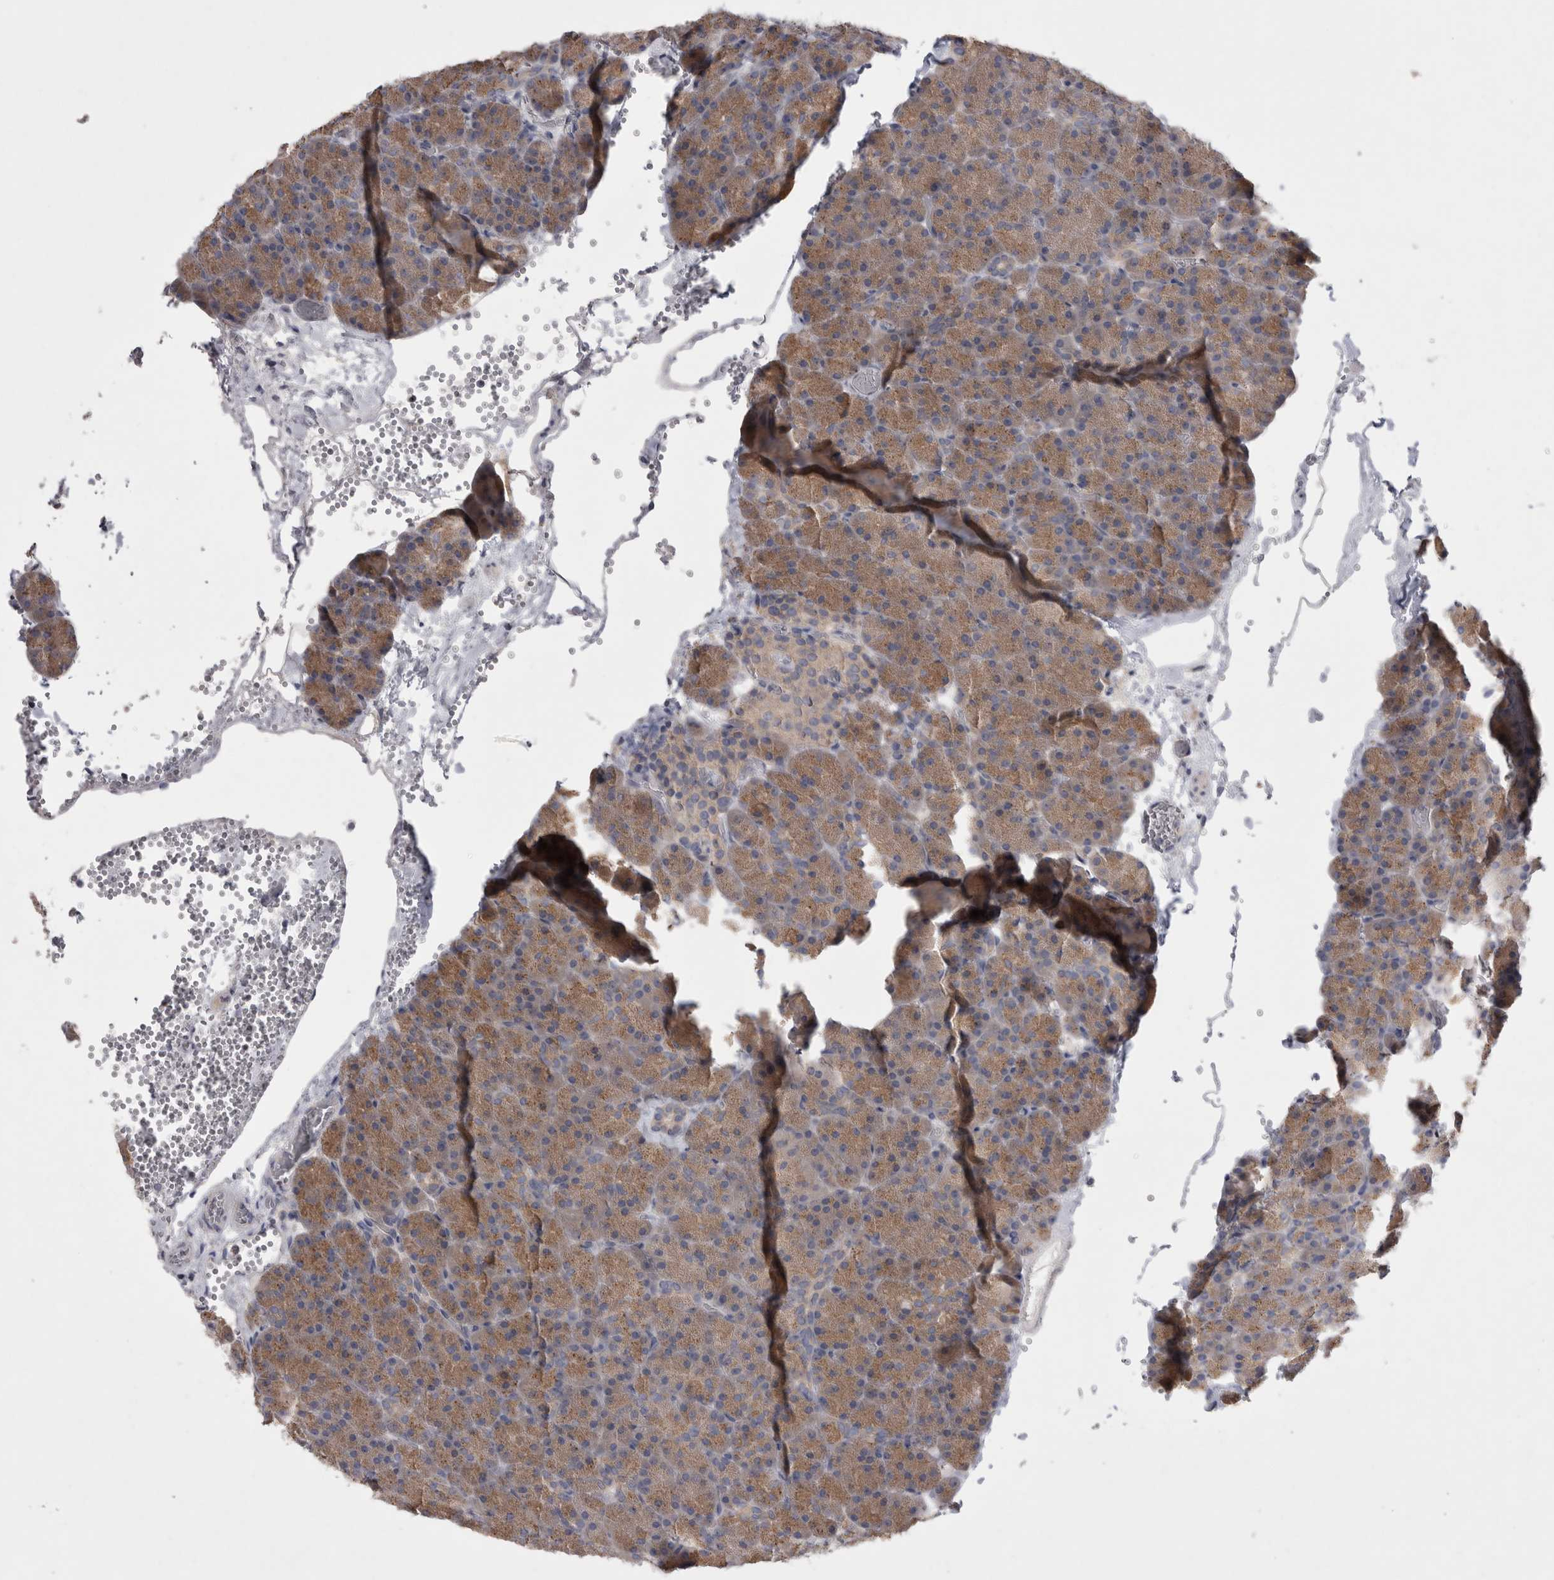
{"staining": {"intensity": "moderate", "quantity": ">75%", "location": "cytoplasmic/membranous"}, "tissue": "pancreas", "cell_type": "Exocrine glandular cells", "image_type": "normal", "snomed": [{"axis": "morphology", "description": "Normal tissue, NOS"}, {"axis": "morphology", "description": "Carcinoid, malignant, NOS"}, {"axis": "topography", "description": "Pancreas"}], "caption": "Immunohistochemistry staining of unremarkable pancreas, which shows medium levels of moderate cytoplasmic/membranous expression in approximately >75% of exocrine glandular cells indicating moderate cytoplasmic/membranous protein expression. The staining was performed using DAB (brown) for protein detection and nuclei were counterstained in hematoxylin (blue).", "gene": "LRRC40", "patient": {"sex": "female", "age": 35}}